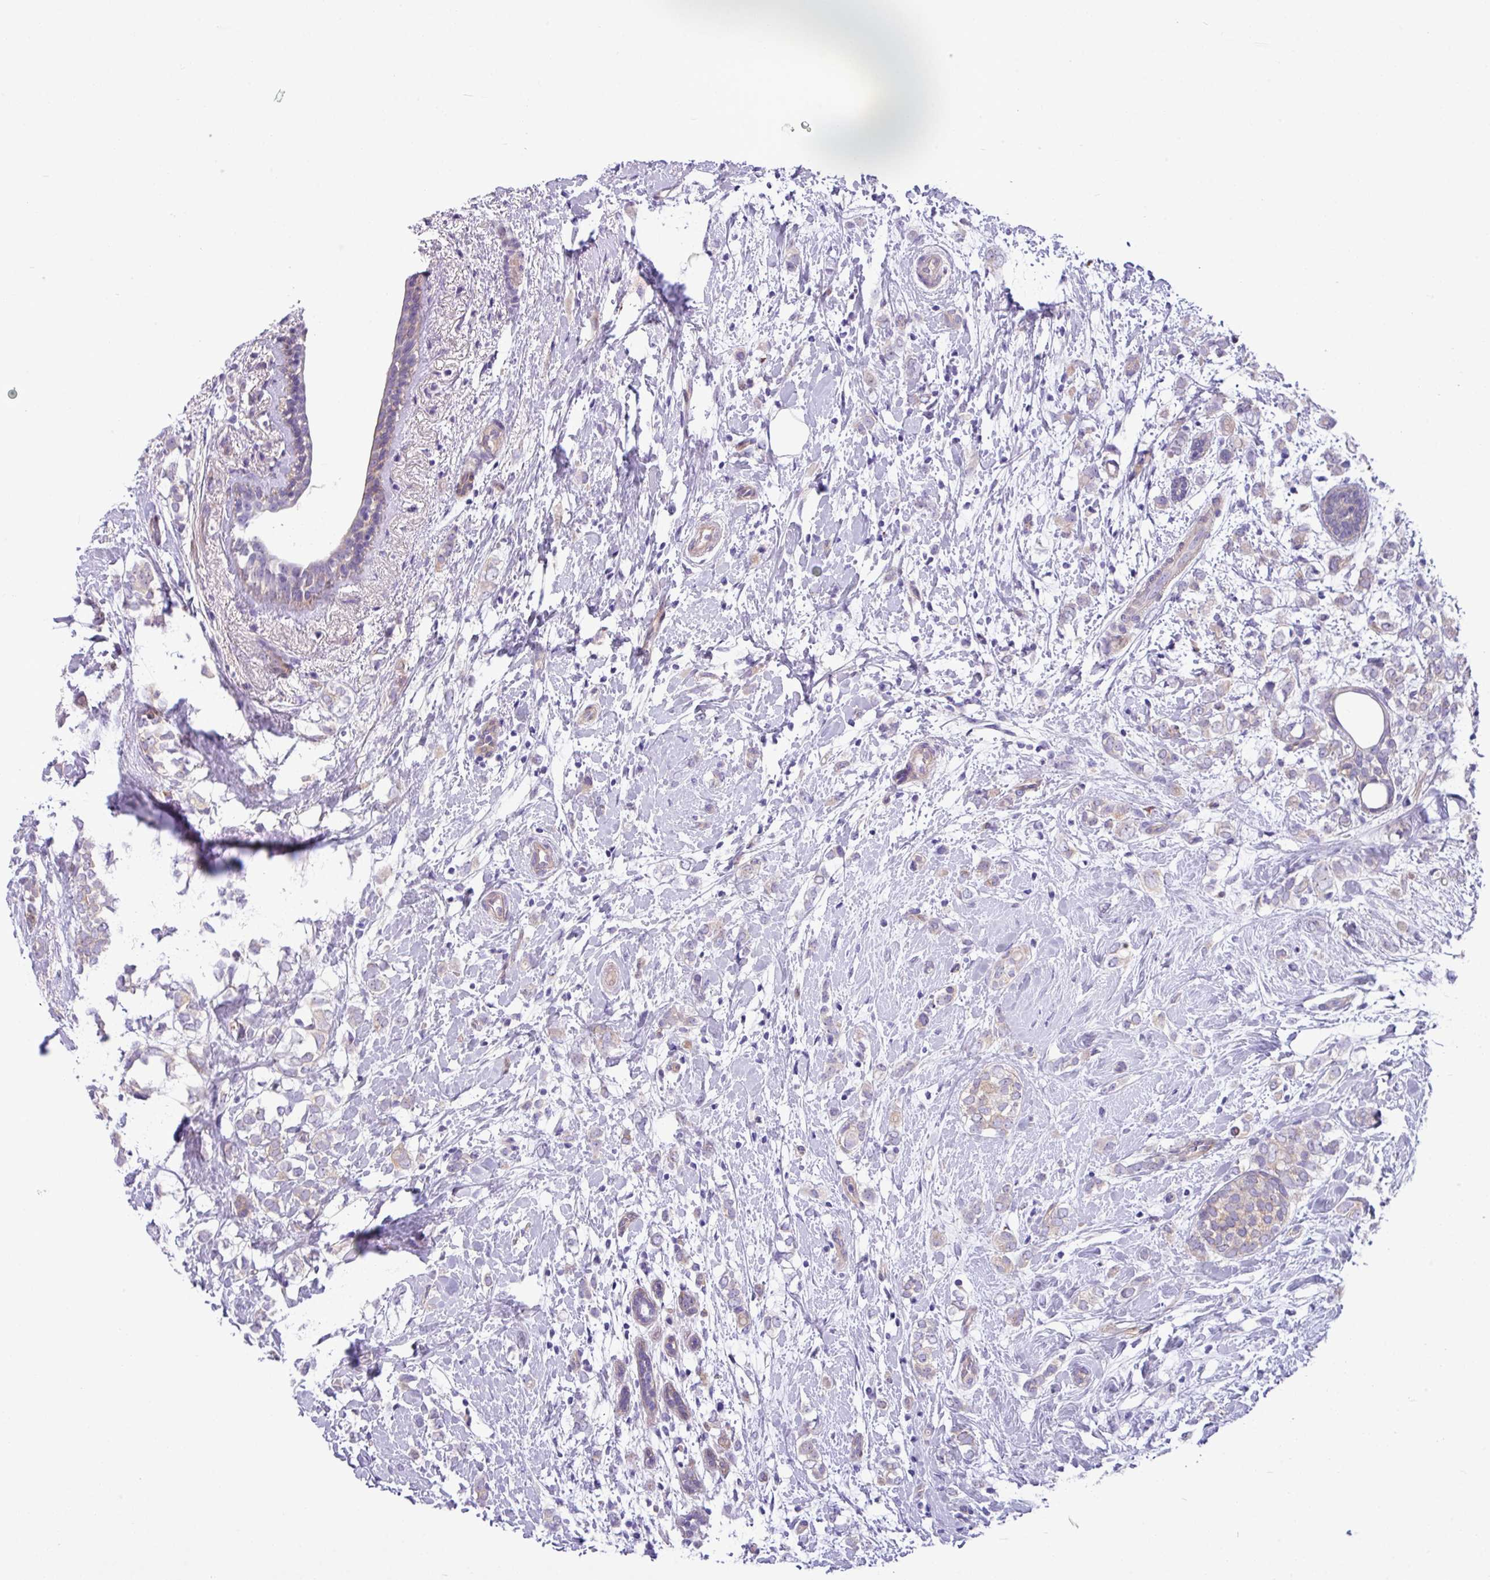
{"staining": {"intensity": "negative", "quantity": "none", "location": "none"}, "tissue": "breast cancer", "cell_type": "Tumor cells", "image_type": "cancer", "snomed": [{"axis": "morphology", "description": "Normal tissue, NOS"}, {"axis": "morphology", "description": "Lobular carcinoma"}, {"axis": "topography", "description": "Breast"}], "caption": "Immunohistochemical staining of lobular carcinoma (breast) shows no significant expression in tumor cells.", "gene": "KIRREL3", "patient": {"sex": "female", "age": 47}}